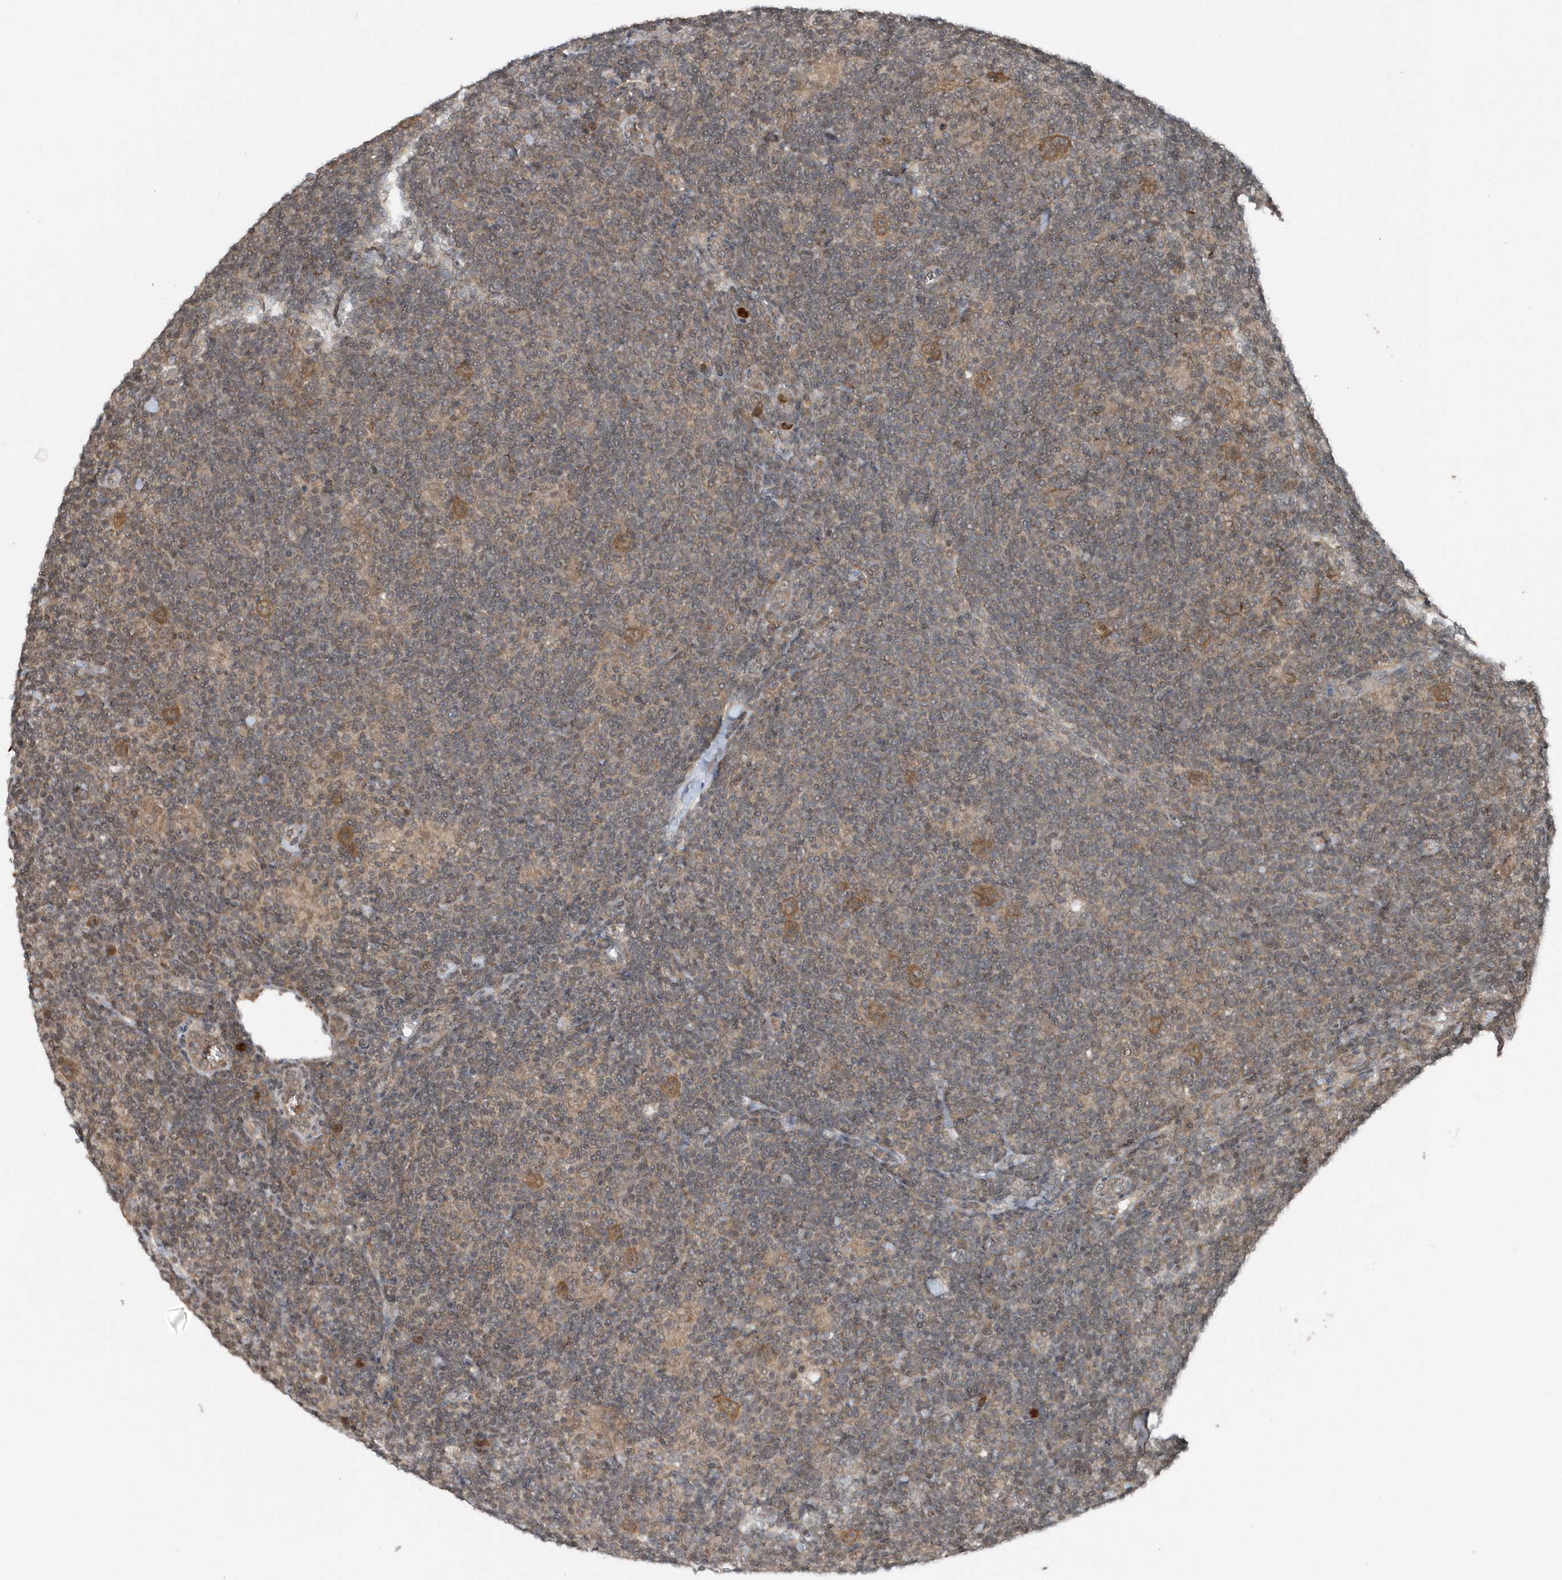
{"staining": {"intensity": "moderate", "quantity": ">75%", "location": "cytoplasmic/membranous"}, "tissue": "lymphoma", "cell_type": "Tumor cells", "image_type": "cancer", "snomed": [{"axis": "morphology", "description": "Hodgkin's disease, NOS"}, {"axis": "topography", "description": "Lymph node"}], "caption": "Hodgkin's disease stained with DAB (3,3'-diaminobenzidine) immunohistochemistry (IHC) reveals medium levels of moderate cytoplasmic/membranous staining in about >75% of tumor cells.", "gene": "EIF2B1", "patient": {"sex": "female", "age": 57}}